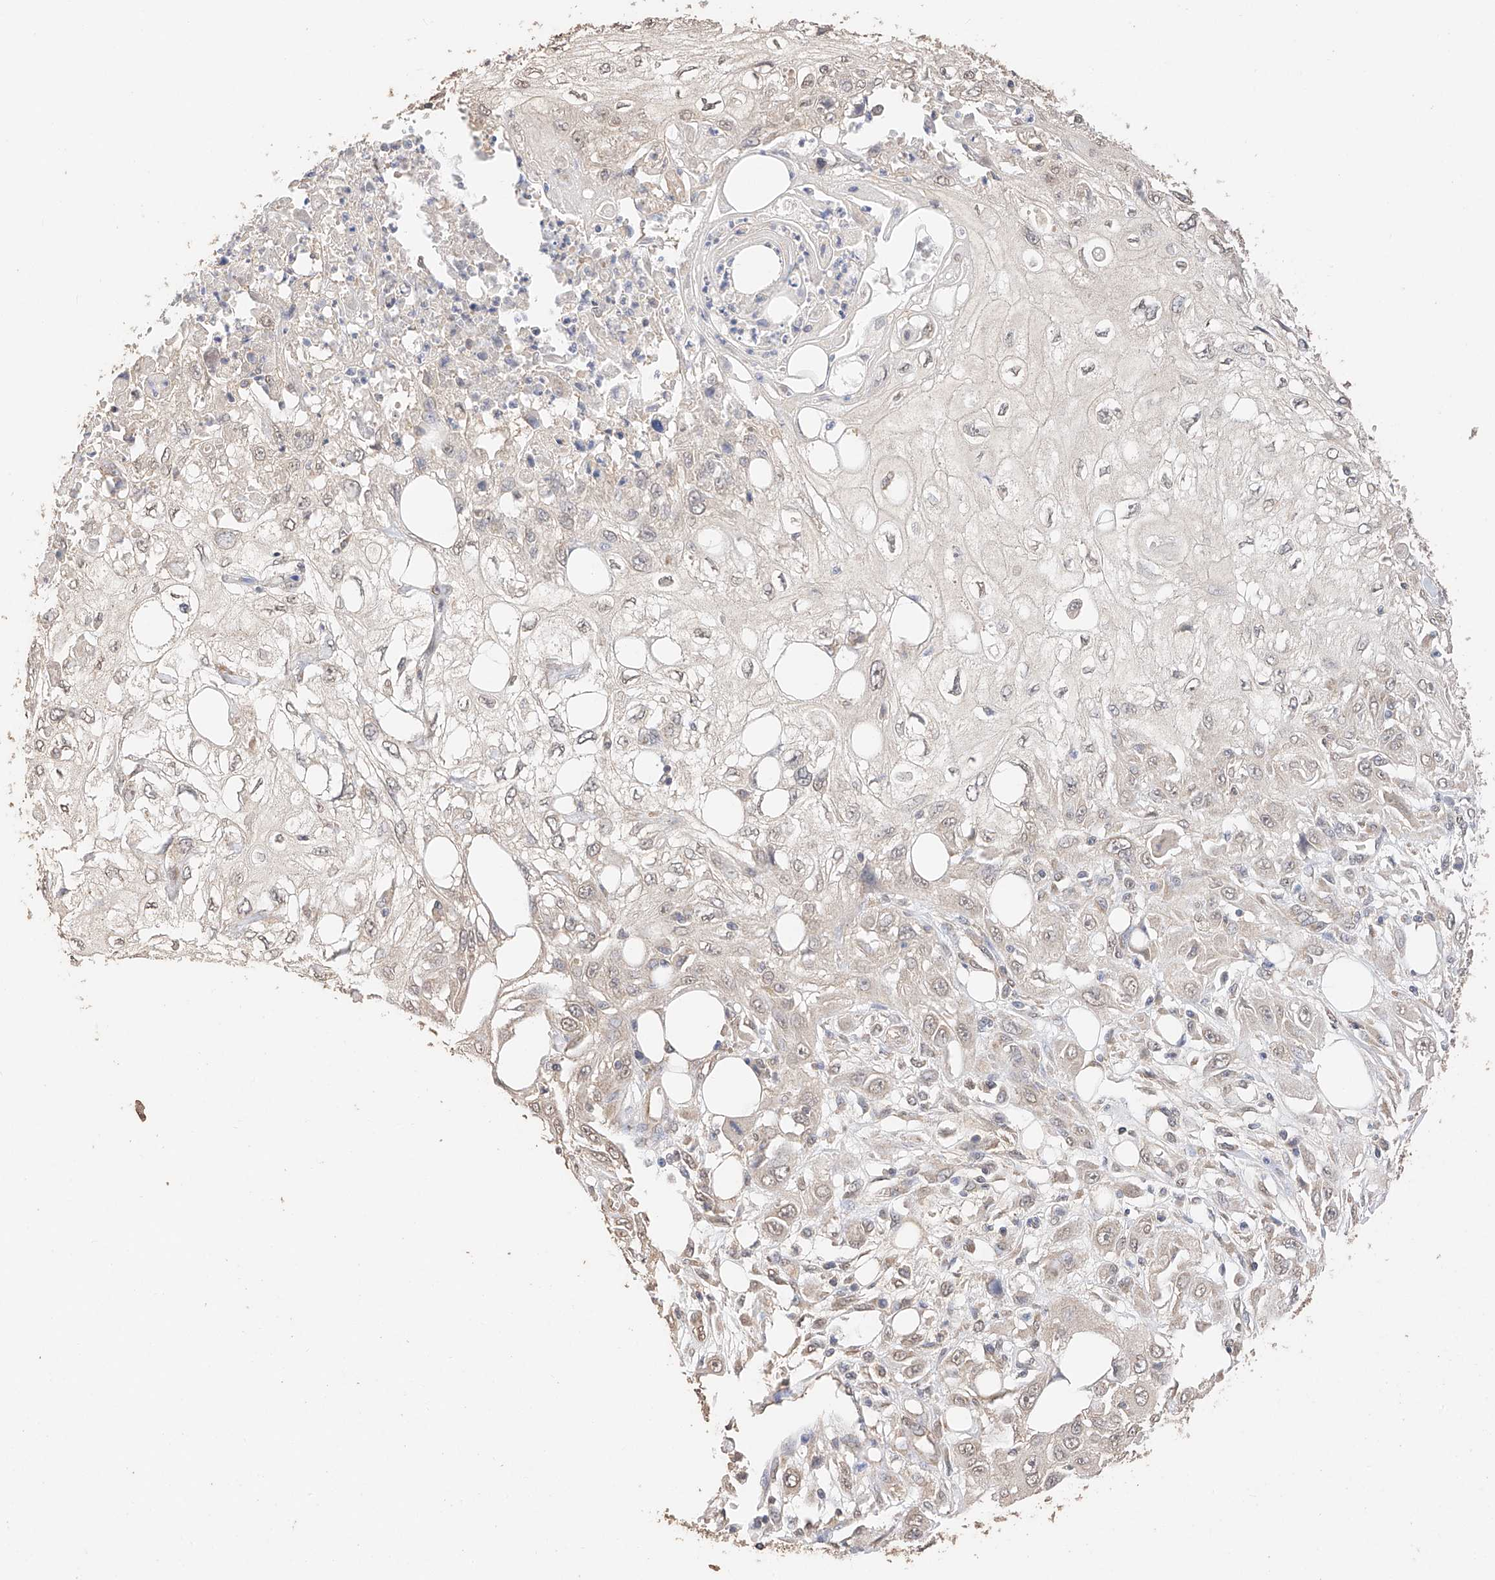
{"staining": {"intensity": "weak", "quantity": "<25%", "location": "nuclear"}, "tissue": "skin cancer", "cell_type": "Tumor cells", "image_type": "cancer", "snomed": [{"axis": "morphology", "description": "Squamous cell carcinoma, NOS"}, {"axis": "topography", "description": "Skin"}], "caption": "Protein analysis of skin cancer displays no significant staining in tumor cells. (Brightfield microscopy of DAB (3,3'-diaminobenzidine) IHC at high magnification).", "gene": "IL22RA2", "patient": {"sex": "male", "age": 75}}